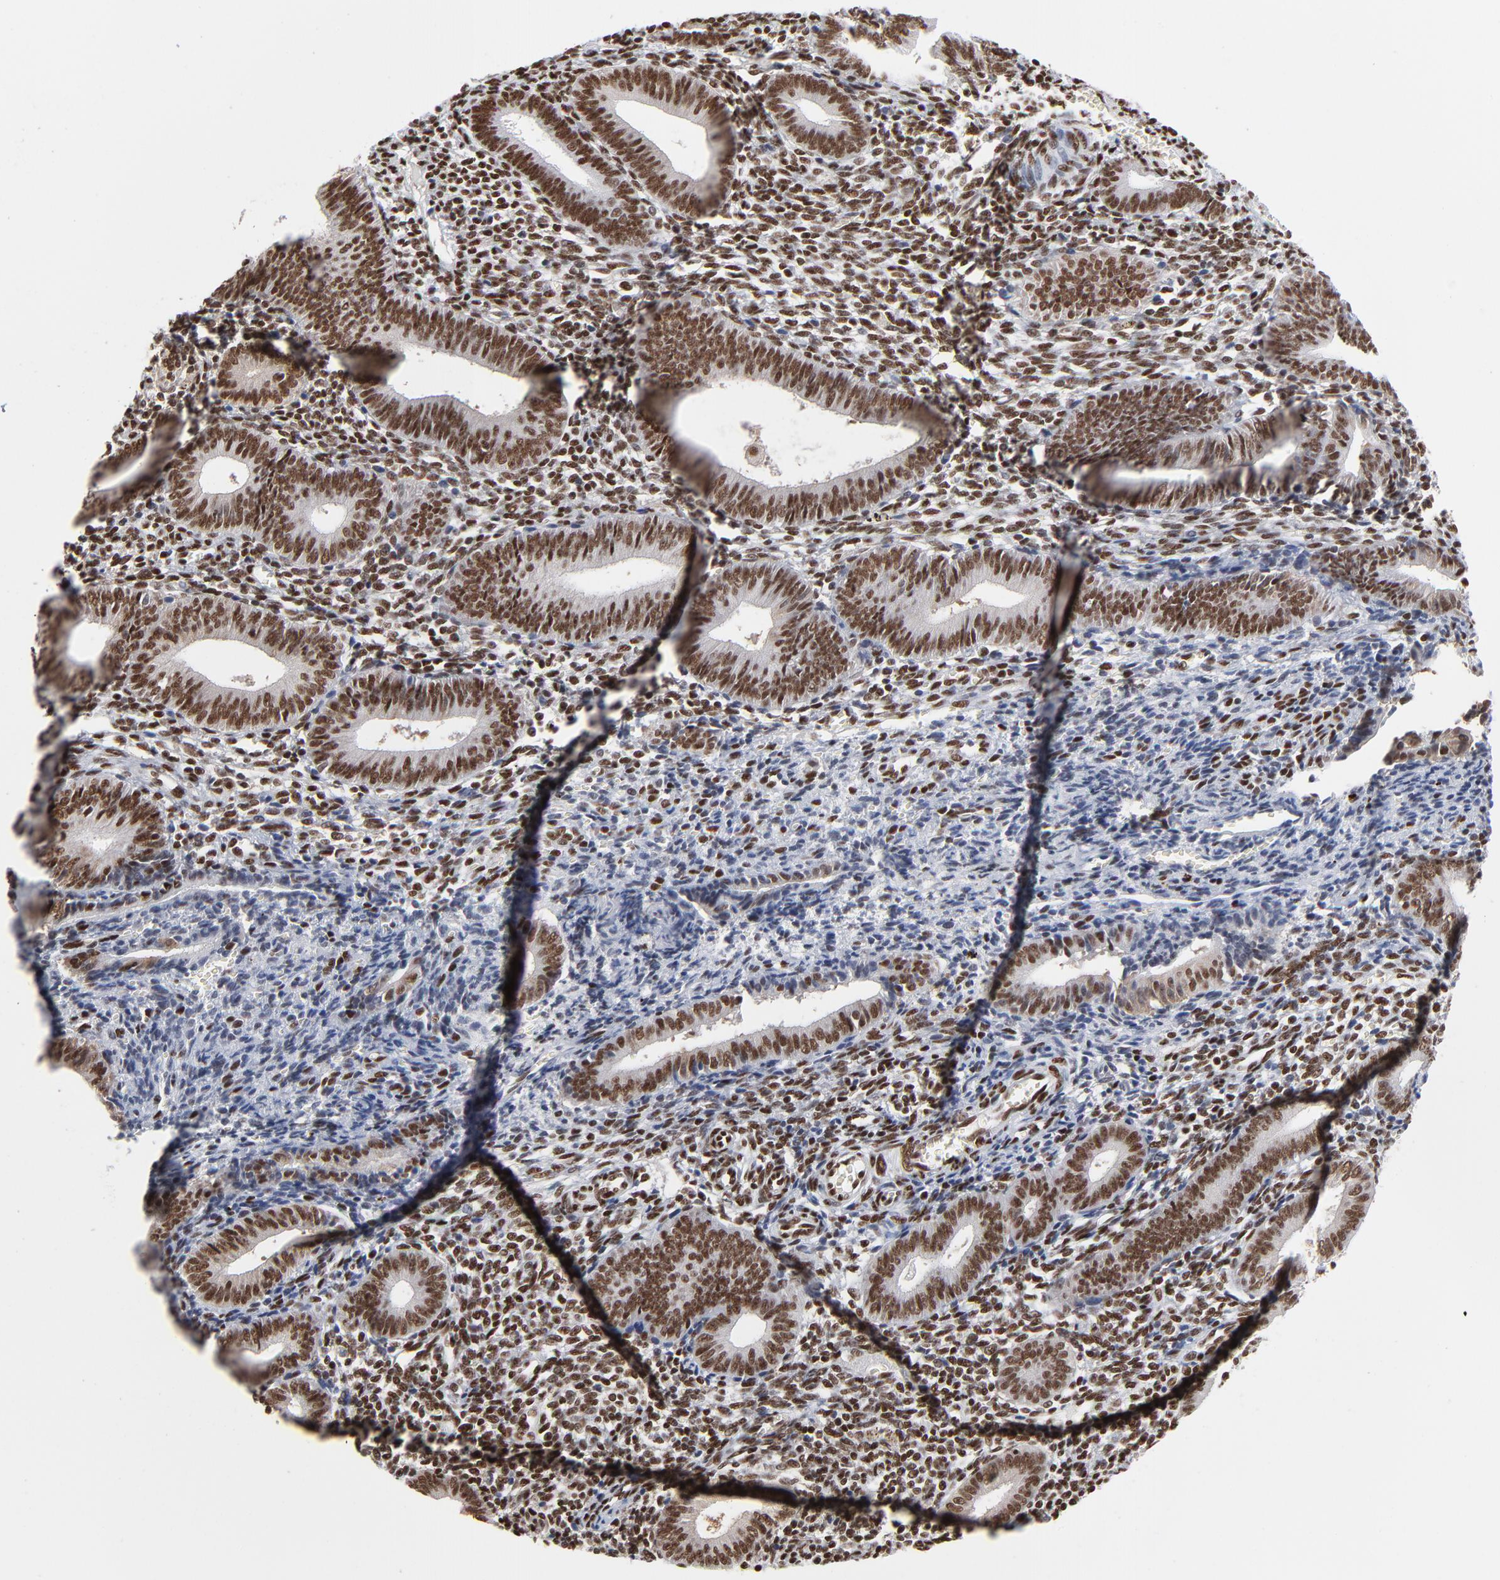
{"staining": {"intensity": "strong", "quantity": ">75%", "location": "nuclear"}, "tissue": "endometrium", "cell_type": "Cells in endometrial stroma", "image_type": "normal", "snomed": [{"axis": "morphology", "description": "Normal tissue, NOS"}, {"axis": "topography", "description": "Uterus"}, {"axis": "topography", "description": "Endometrium"}], "caption": "Immunohistochemistry (IHC) photomicrograph of benign human endometrium stained for a protein (brown), which reveals high levels of strong nuclear positivity in approximately >75% of cells in endometrial stroma.", "gene": "CREB1", "patient": {"sex": "female", "age": 33}}